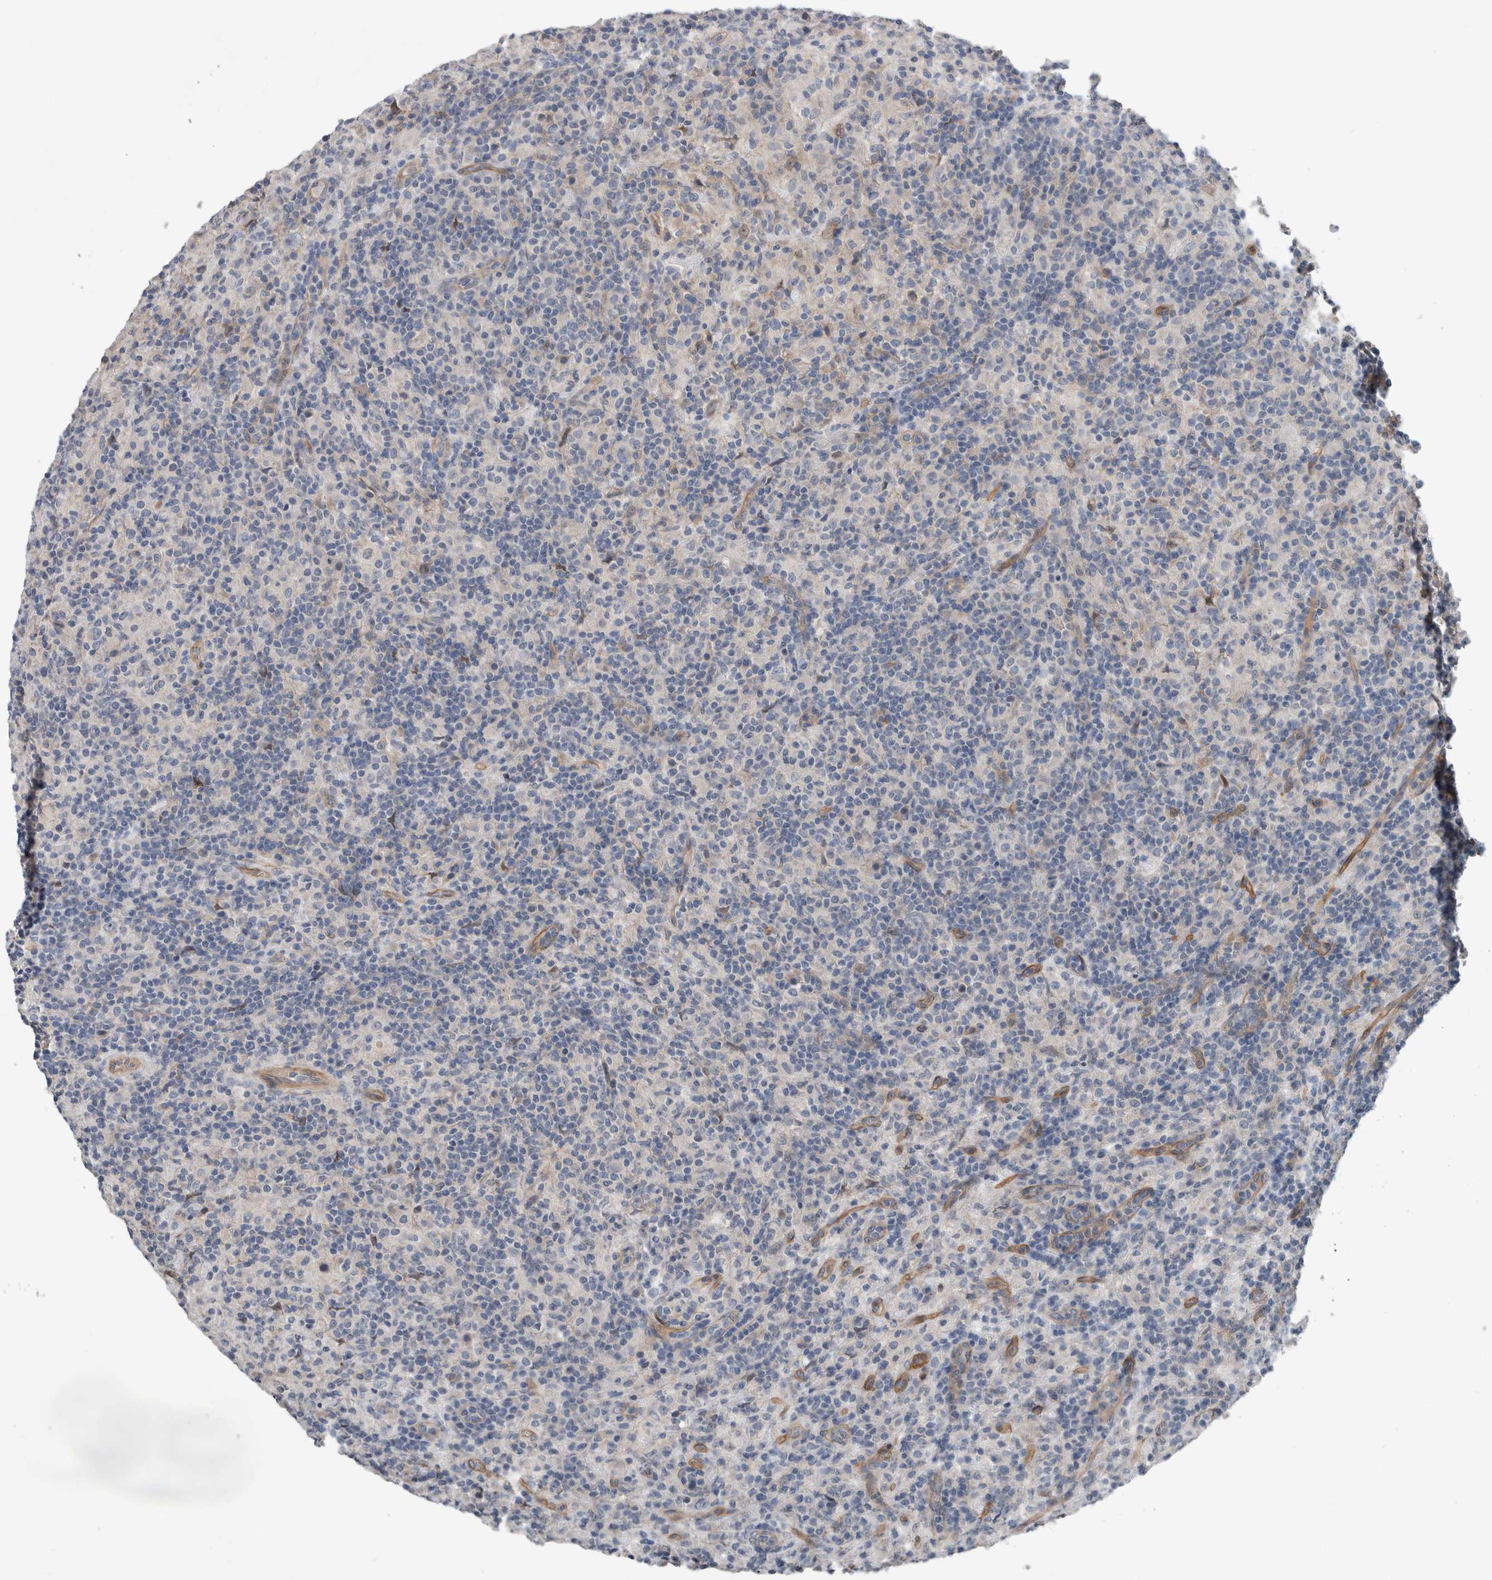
{"staining": {"intensity": "weak", "quantity": "<25%", "location": "cytoplasmic/membranous,nuclear"}, "tissue": "lymphoma", "cell_type": "Tumor cells", "image_type": "cancer", "snomed": [{"axis": "morphology", "description": "Hodgkin's disease, NOS"}, {"axis": "topography", "description": "Lymph node"}], "caption": "Immunohistochemistry (IHC) of Hodgkin's disease exhibits no staining in tumor cells.", "gene": "BCAM", "patient": {"sex": "male", "age": 70}}